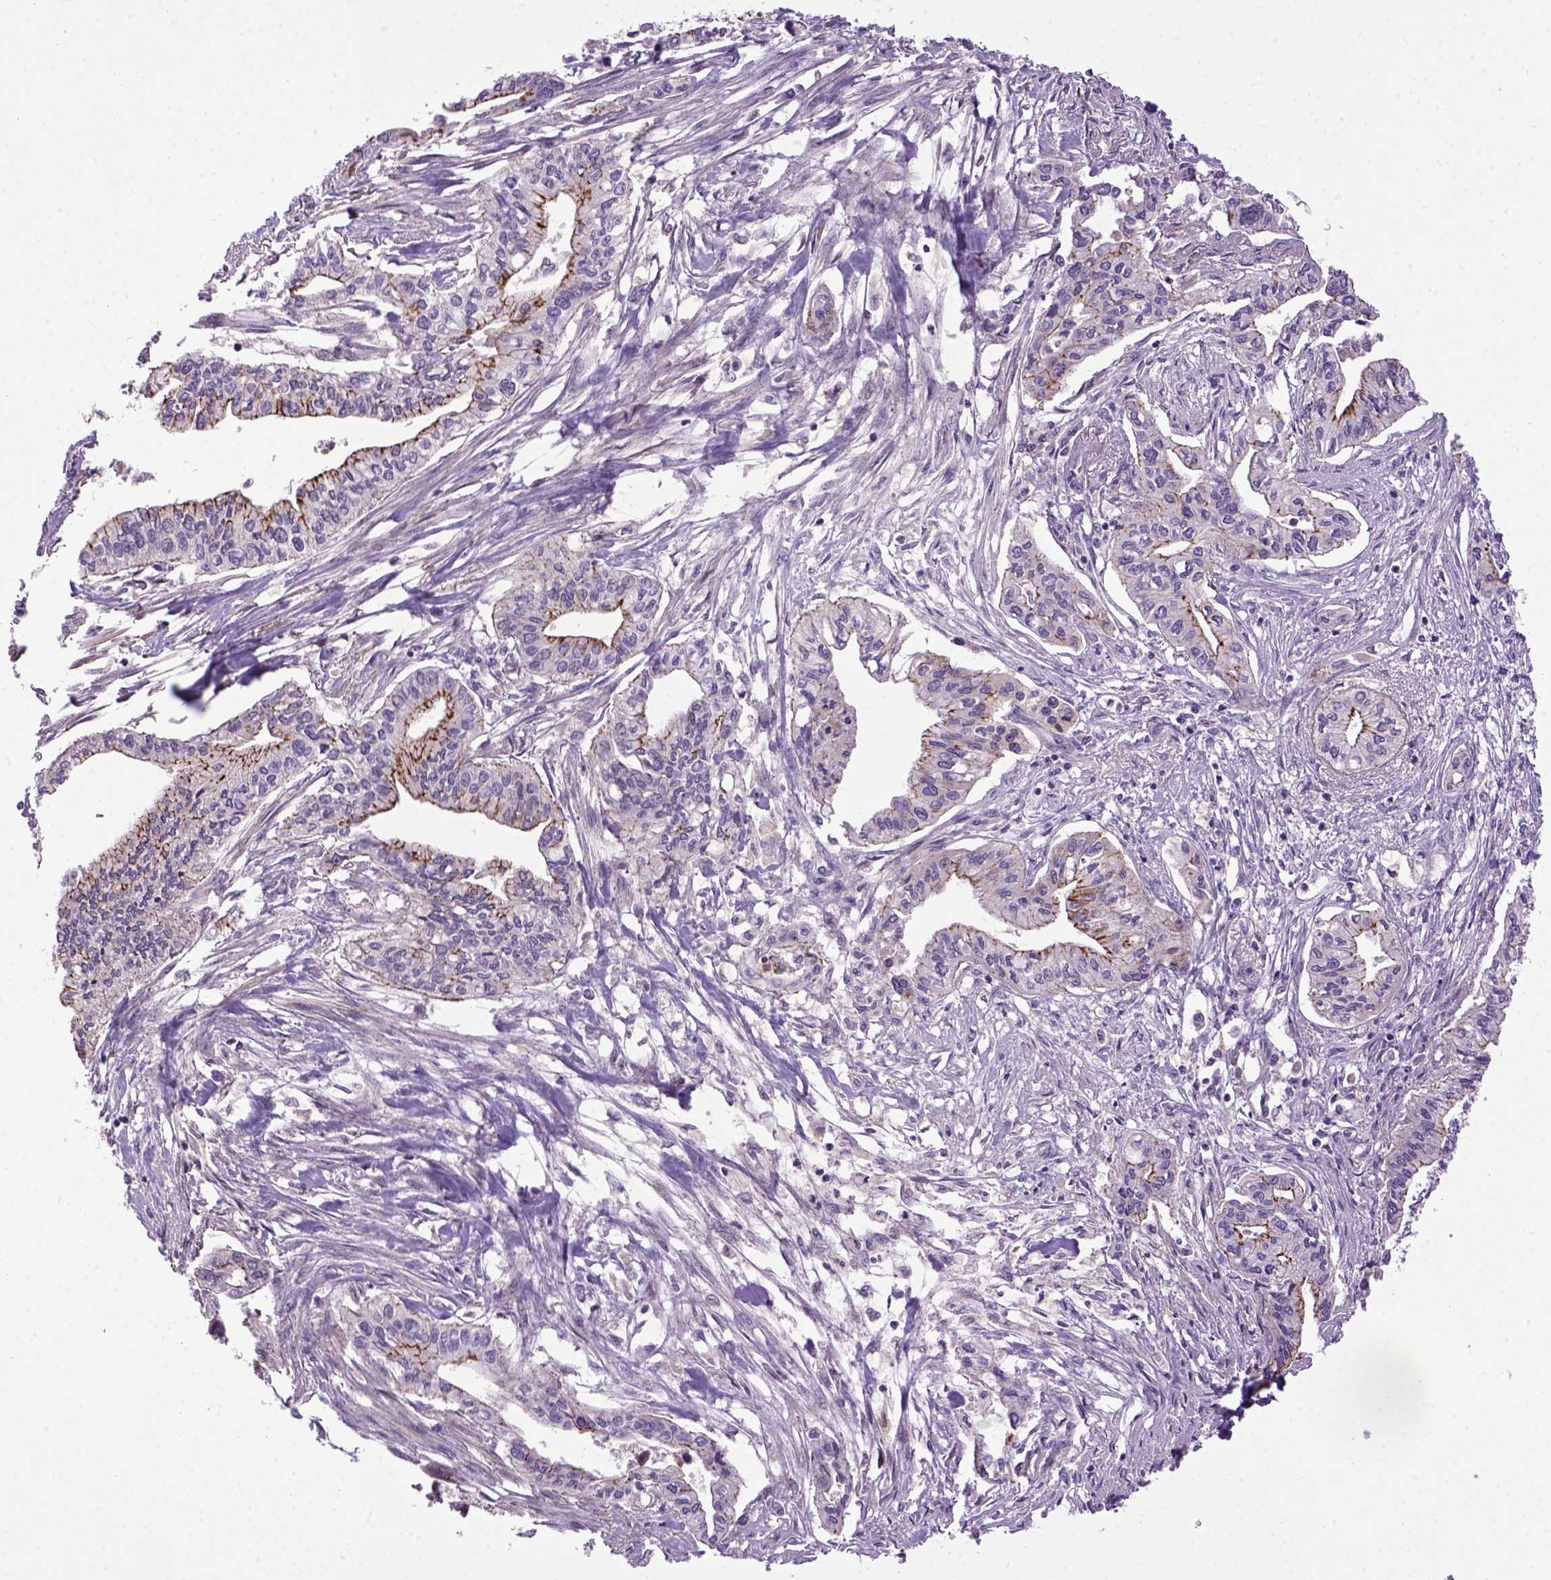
{"staining": {"intensity": "strong", "quantity": "25%-75%", "location": "cytoplasmic/membranous"}, "tissue": "pancreatic cancer", "cell_type": "Tumor cells", "image_type": "cancer", "snomed": [{"axis": "morphology", "description": "Adenocarcinoma, NOS"}, {"axis": "topography", "description": "Pancreas"}], "caption": "A micrograph showing strong cytoplasmic/membranous positivity in about 25%-75% of tumor cells in adenocarcinoma (pancreatic), as visualized by brown immunohistochemical staining.", "gene": "CDH1", "patient": {"sex": "male", "age": 60}}